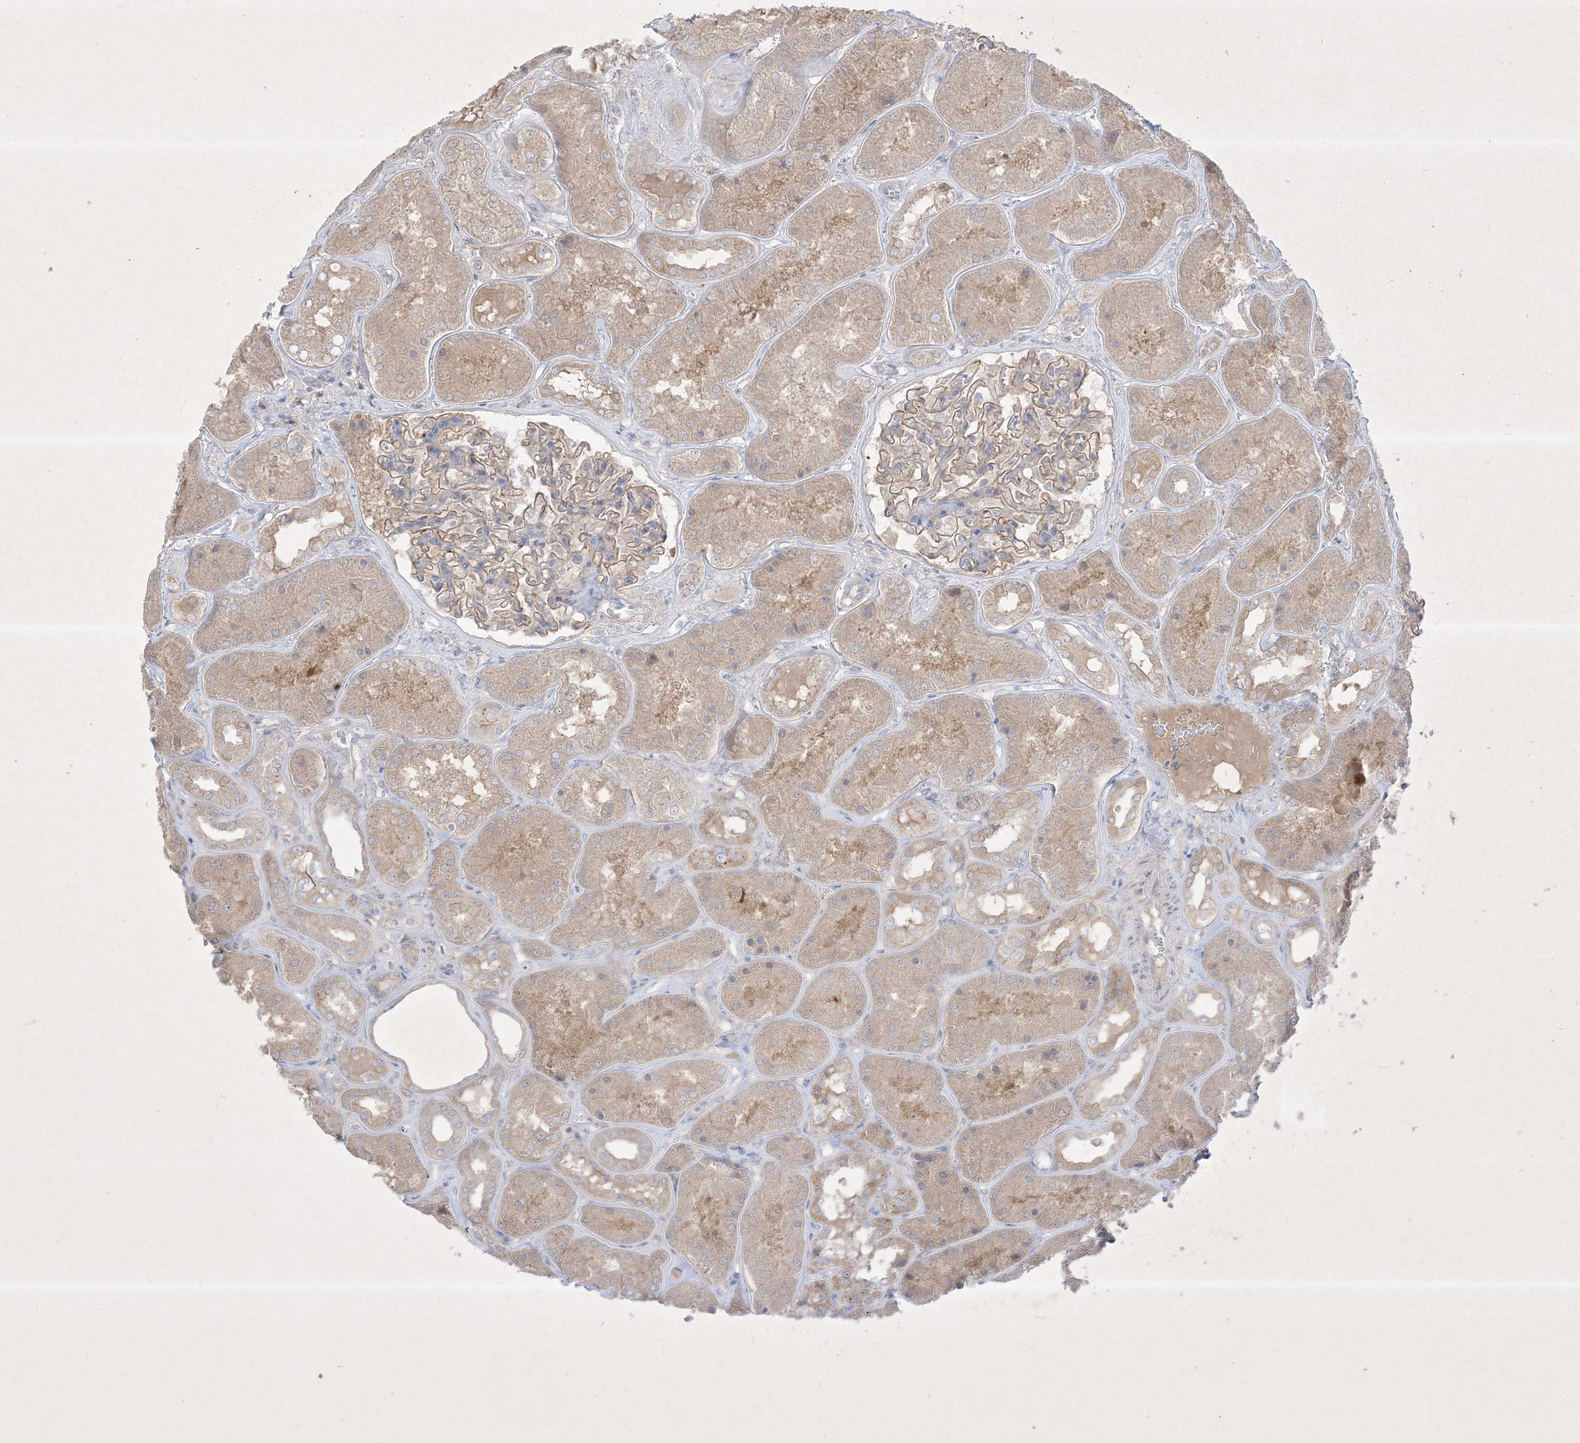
{"staining": {"intensity": "moderate", "quantity": ">75%", "location": "cytoplasmic/membranous"}, "tissue": "kidney", "cell_type": "Cells in glomeruli", "image_type": "normal", "snomed": [{"axis": "morphology", "description": "Normal tissue, NOS"}, {"axis": "topography", "description": "Kidney"}], "caption": "Immunohistochemical staining of unremarkable kidney reveals >75% levels of moderate cytoplasmic/membranous protein staining in about >75% of cells in glomeruli. (DAB IHC with brightfield microscopy, high magnification).", "gene": "PLEKHA3", "patient": {"sex": "female", "age": 56}}